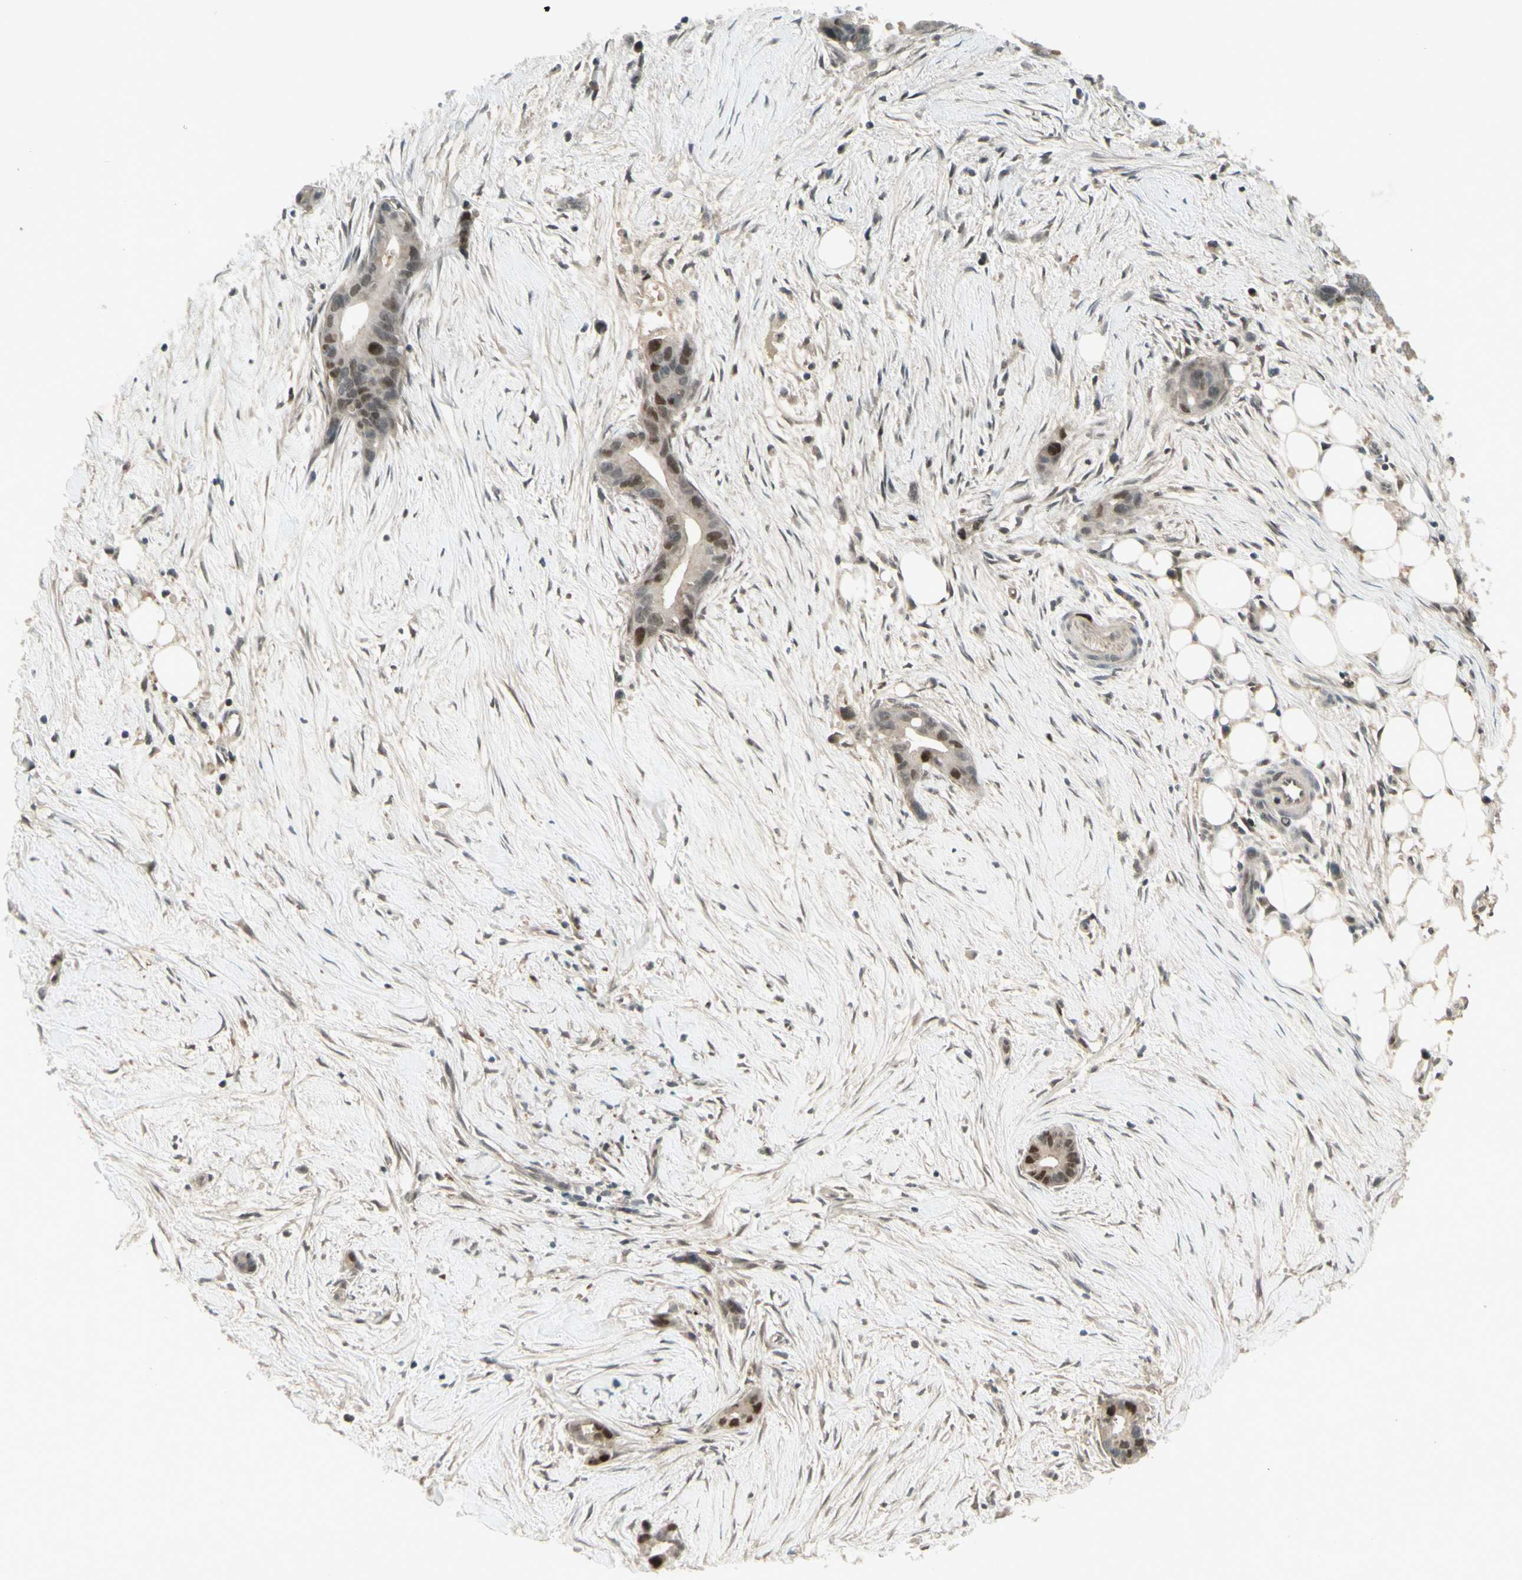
{"staining": {"intensity": "moderate", "quantity": "25%-75%", "location": "cytoplasmic/membranous,nuclear"}, "tissue": "liver cancer", "cell_type": "Tumor cells", "image_type": "cancer", "snomed": [{"axis": "morphology", "description": "Cholangiocarcinoma"}, {"axis": "topography", "description": "Liver"}], "caption": "This is an image of immunohistochemistry staining of cholangiocarcinoma (liver), which shows moderate staining in the cytoplasmic/membranous and nuclear of tumor cells.", "gene": "MSH6", "patient": {"sex": "female", "age": 55}}